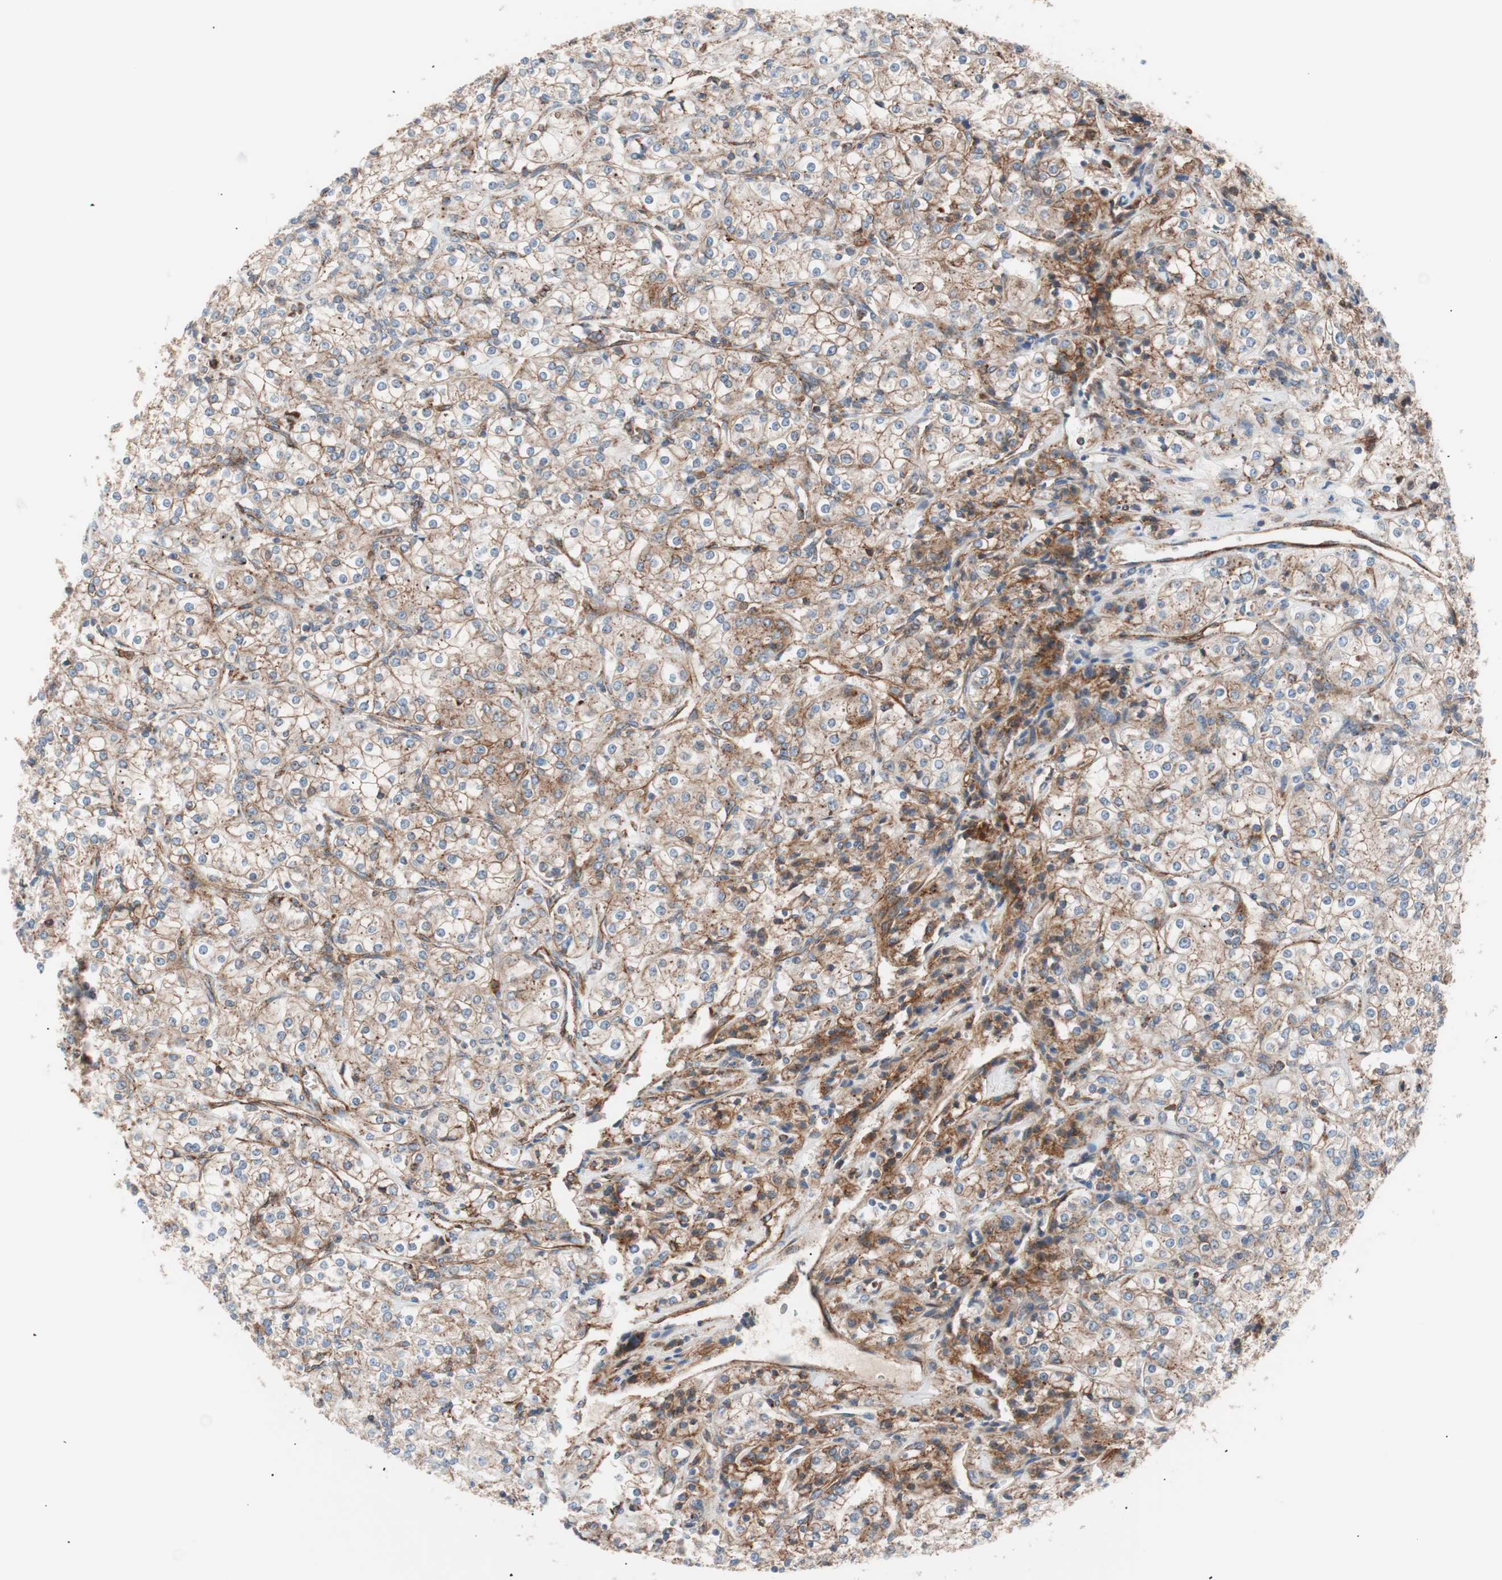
{"staining": {"intensity": "moderate", "quantity": ">75%", "location": "cytoplasmic/membranous"}, "tissue": "renal cancer", "cell_type": "Tumor cells", "image_type": "cancer", "snomed": [{"axis": "morphology", "description": "Adenocarcinoma, NOS"}, {"axis": "topography", "description": "Kidney"}], "caption": "A brown stain highlights moderate cytoplasmic/membranous positivity of a protein in human renal adenocarcinoma tumor cells.", "gene": "FLOT2", "patient": {"sex": "male", "age": 77}}